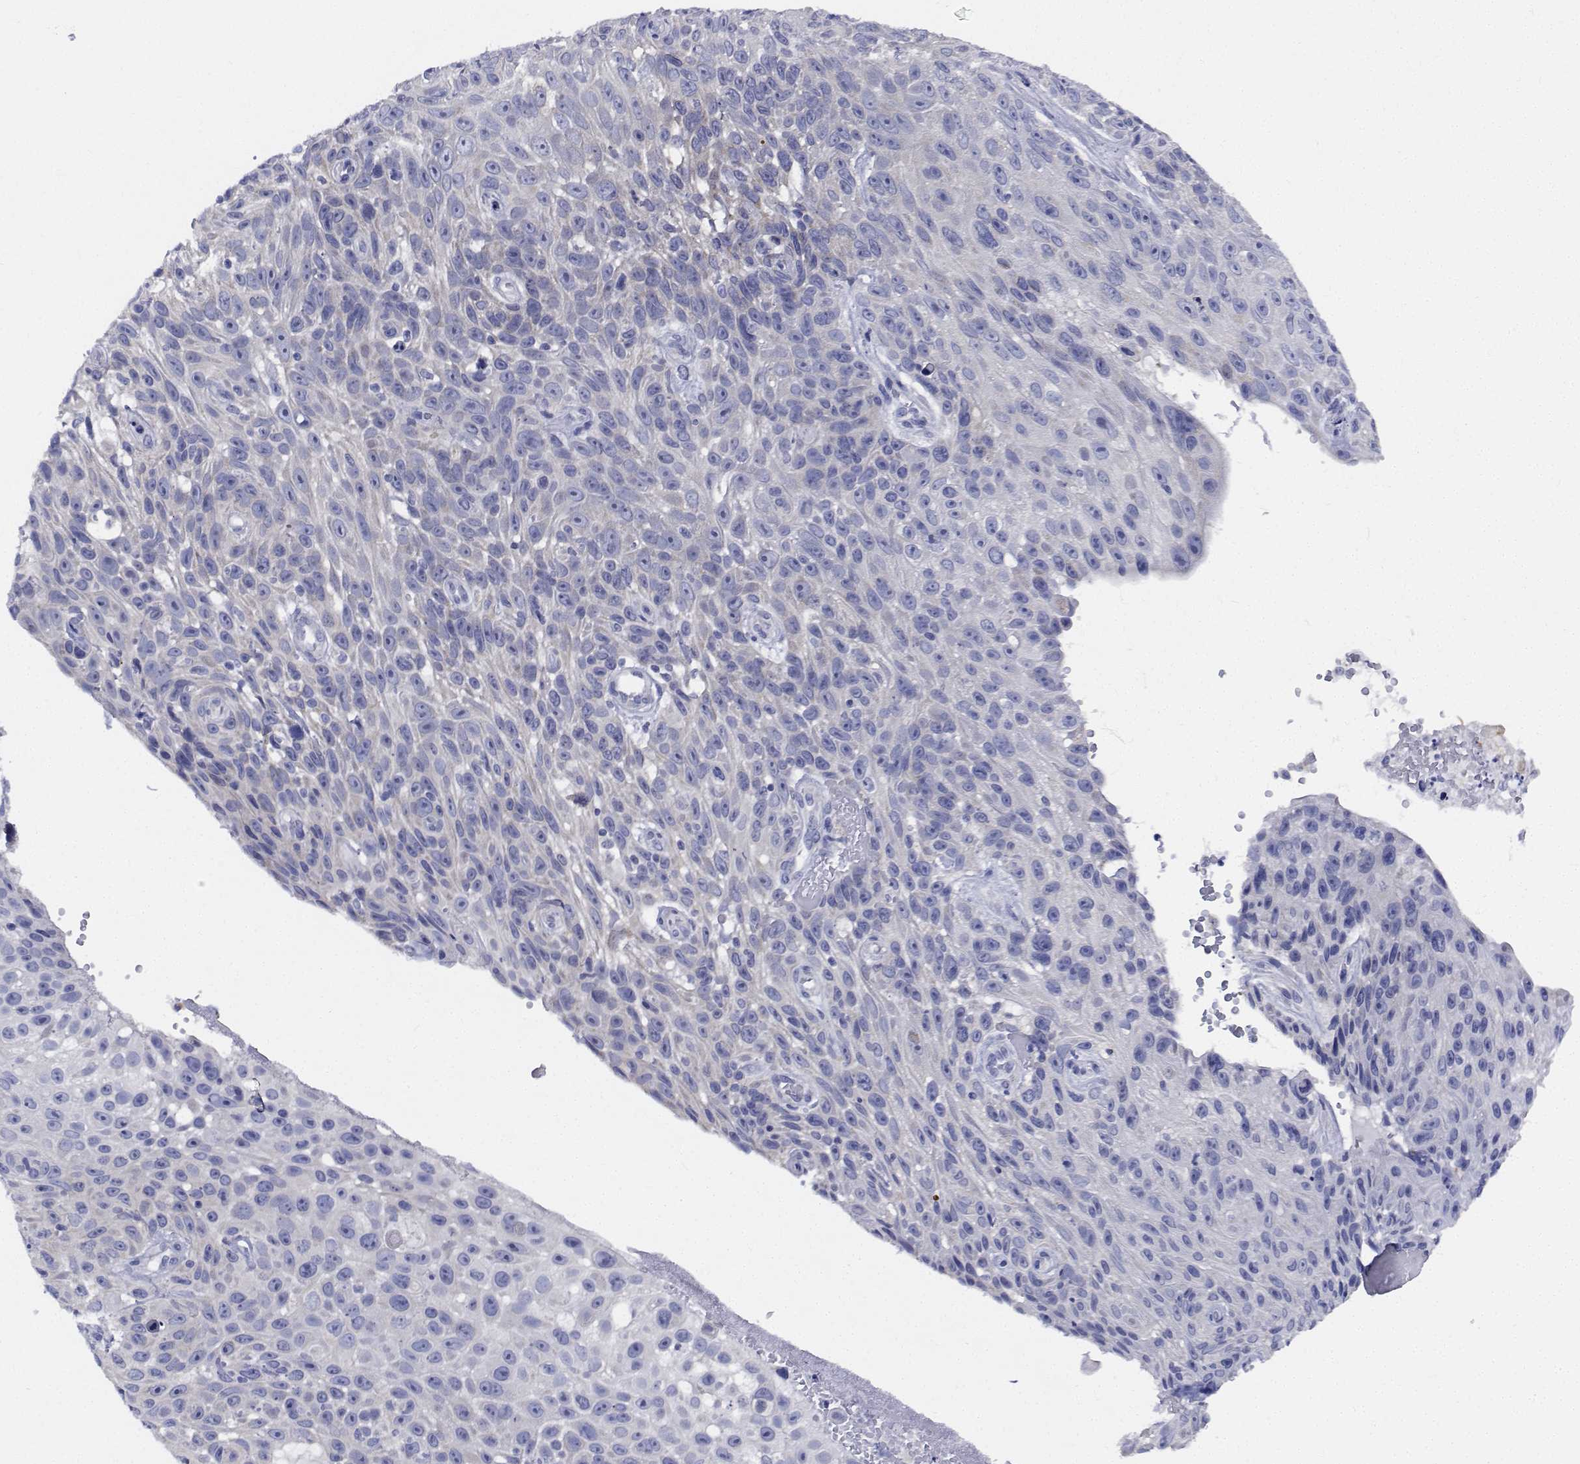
{"staining": {"intensity": "negative", "quantity": "none", "location": "none"}, "tissue": "skin cancer", "cell_type": "Tumor cells", "image_type": "cancer", "snomed": [{"axis": "morphology", "description": "Squamous cell carcinoma, NOS"}, {"axis": "topography", "description": "Skin"}], "caption": "DAB immunohistochemical staining of squamous cell carcinoma (skin) shows no significant positivity in tumor cells. (DAB IHC, high magnification).", "gene": "CDHR3", "patient": {"sex": "male", "age": 82}}